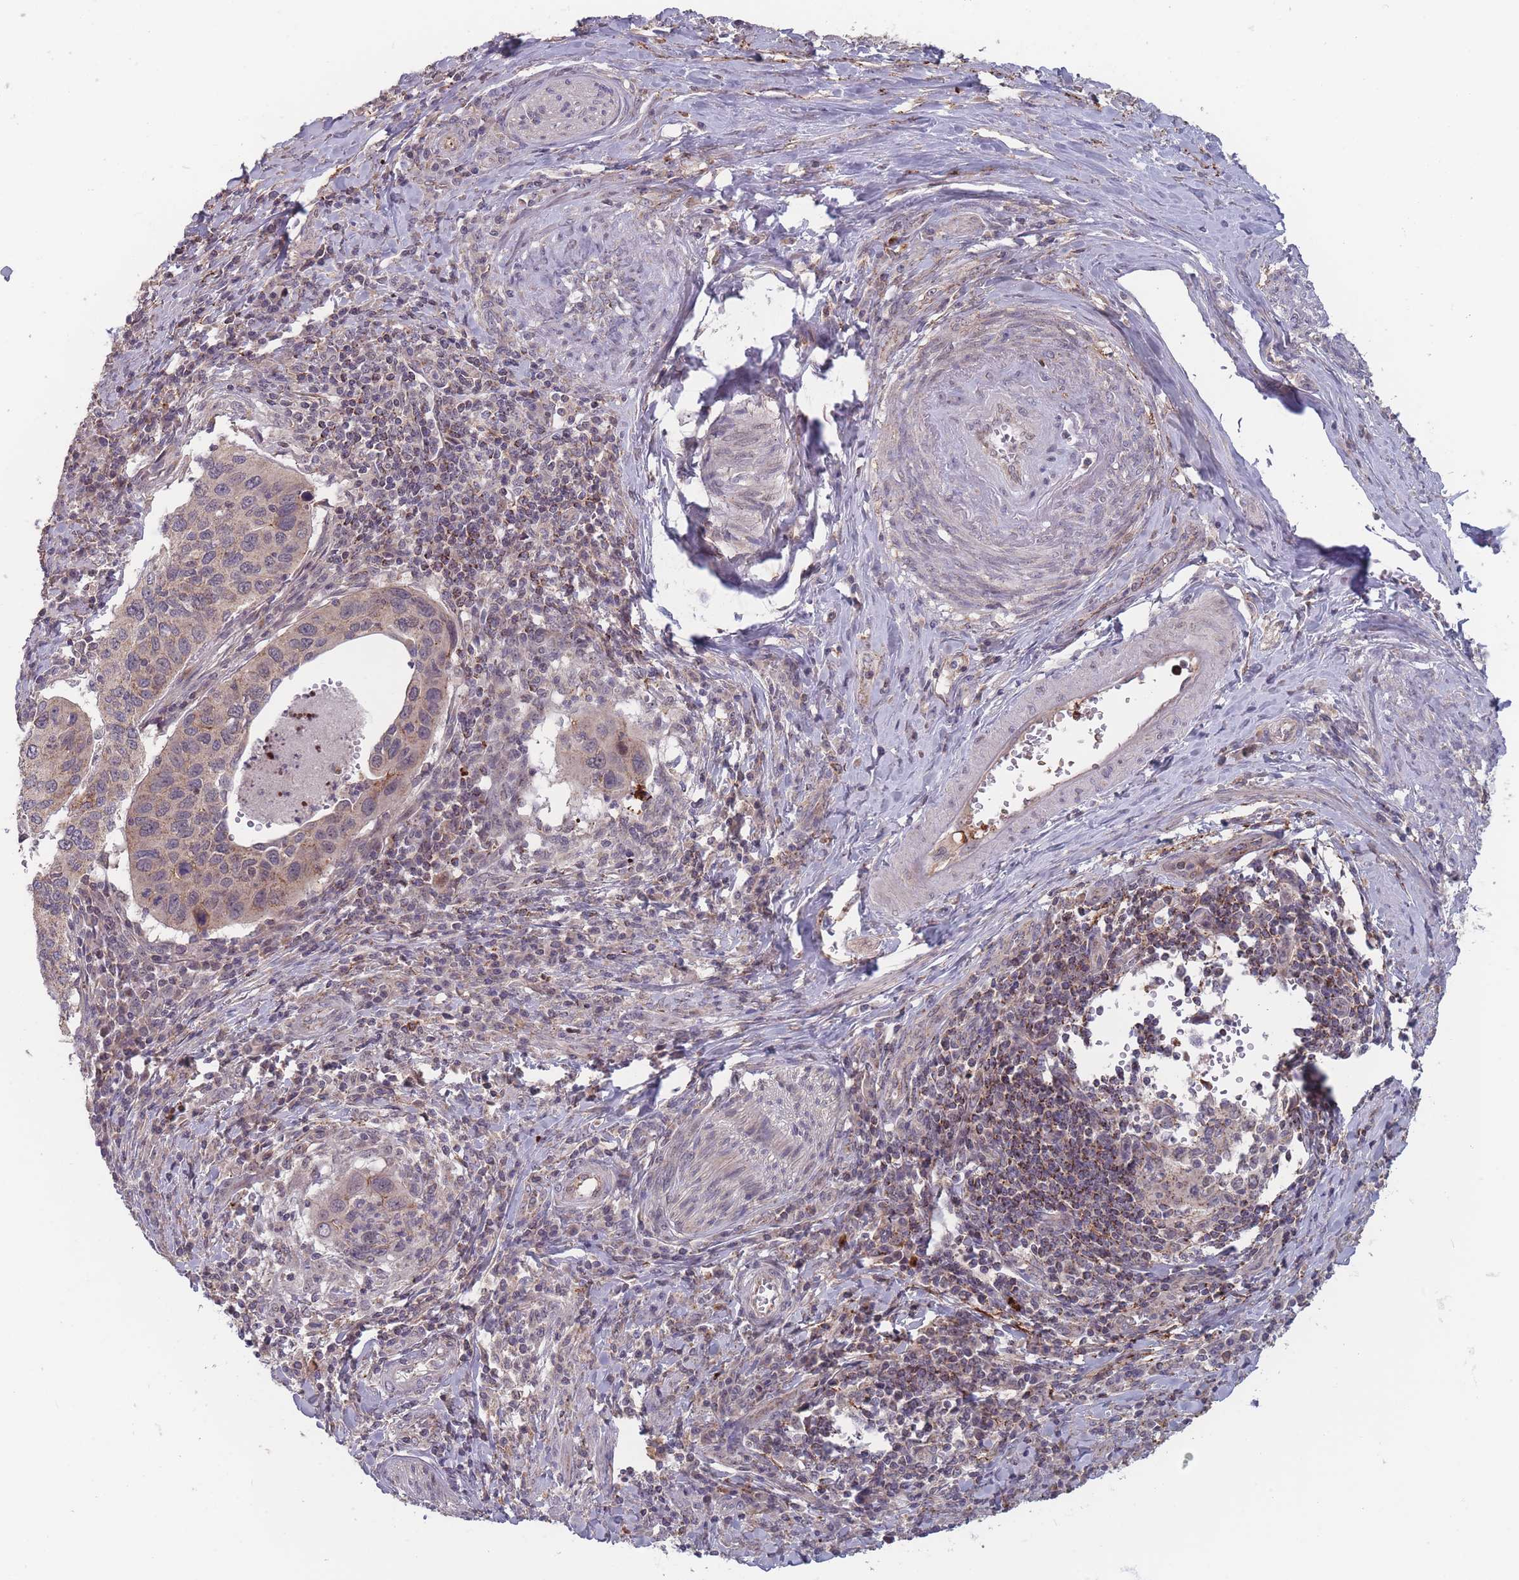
{"staining": {"intensity": "weak", "quantity": "<25%", "location": "cytoplasmic/membranous"}, "tissue": "cervical cancer", "cell_type": "Tumor cells", "image_type": "cancer", "snomed": [{"axis": "morphology", "description": "Squamous cell carcinoma, NOS"}, {"axis": "topography", "description": "Cervix"}], "caption": "Immunohistochemistry (IHC) image of neoplastic tissue: squamous cell carcinoma (cervical) stained with DAB displays no significant protein expression in tumor cells.", "gene": "TMEM232", "patient": {"sex": "female", "age": 38}}